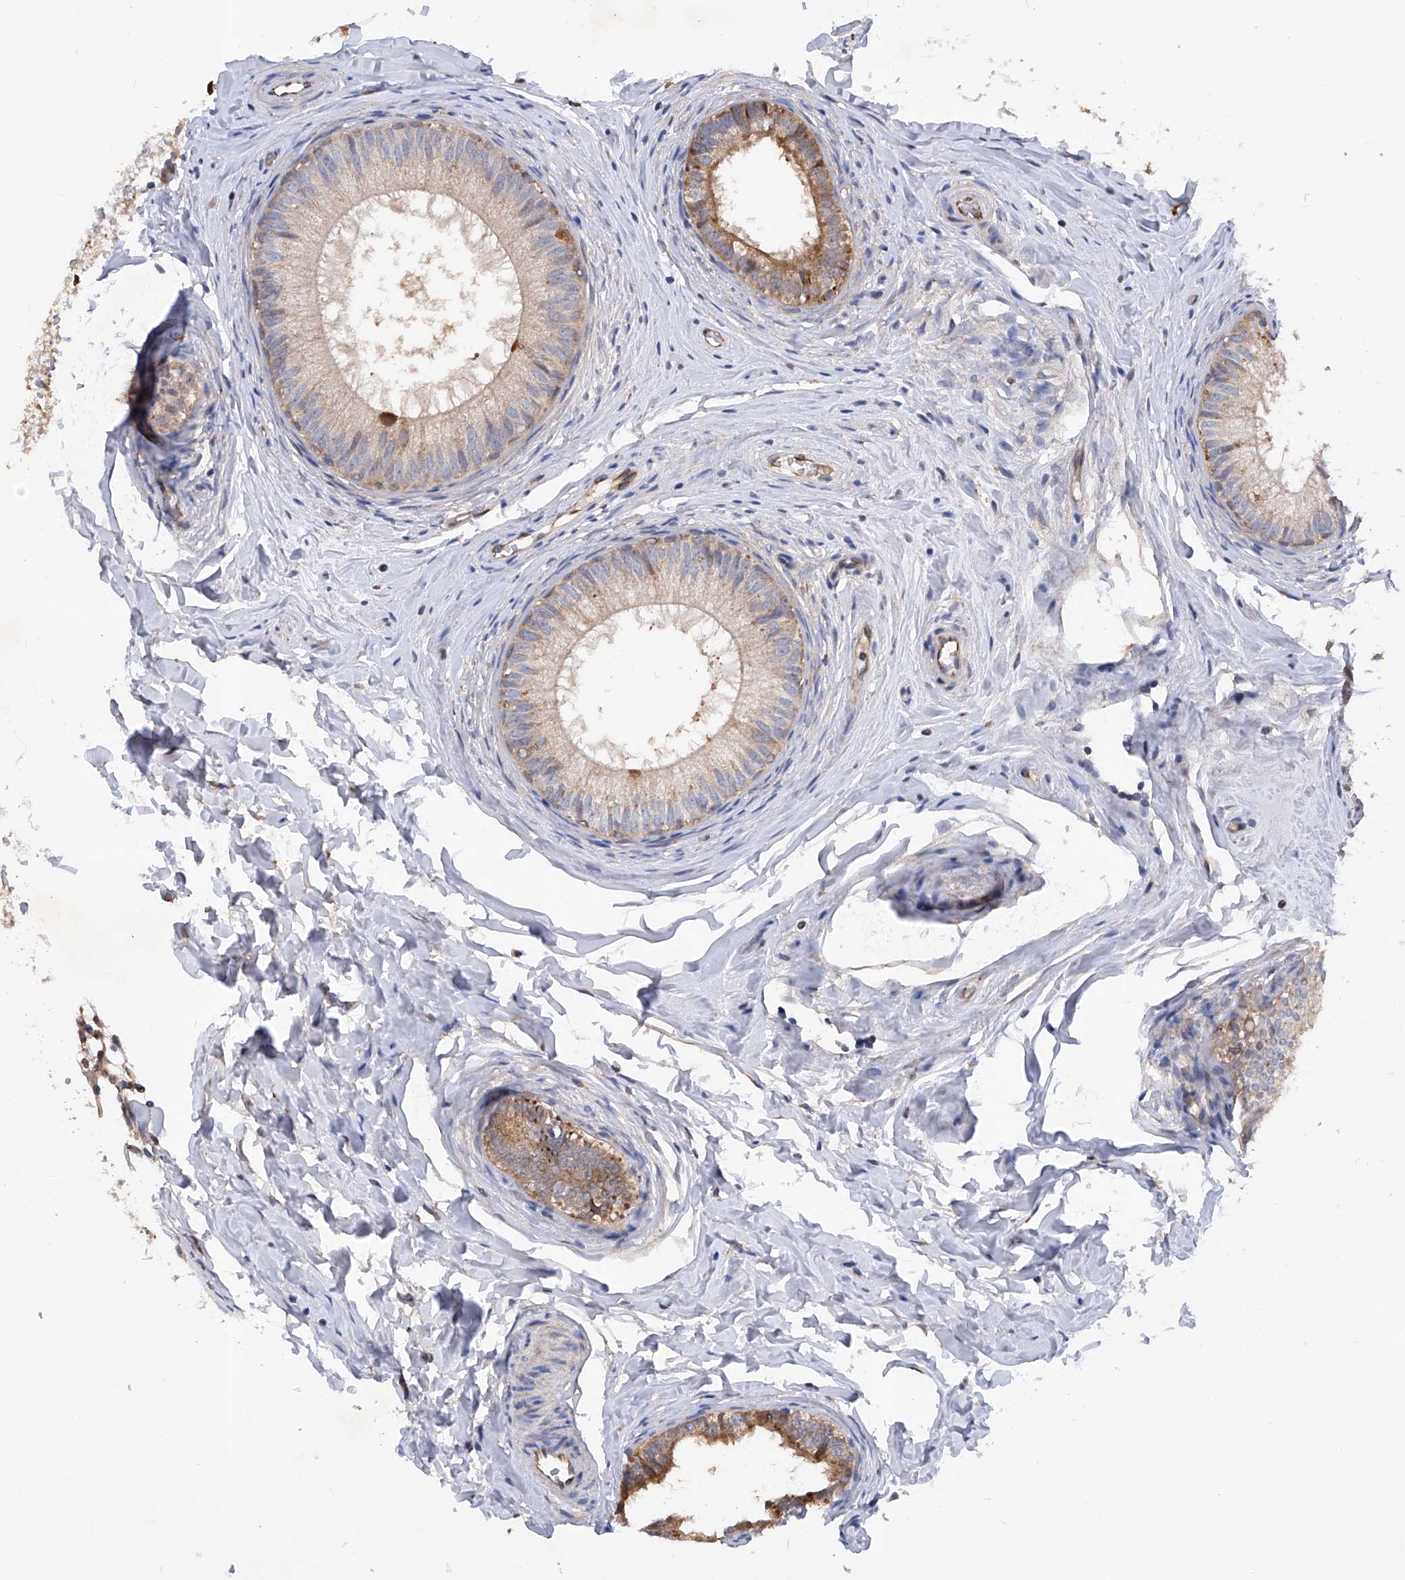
{"staining": {"intensity": "moderate", "quantity": "25%-75%", "location": "cytoplasmic/membranous"}, "tissue": "epididymis", "cell_type": "Glandular cells", "image_type": "normal", "snomed": [{"axis": "morphology", "description": "Normal tissue, NOS"}, {"axis": "topography", "description": "Epididymis"}], "caption": "This micrograph exhibits immunohistochemistry (IHC) staining of unremarkable epididymis, with medium moderate cytoplasmic/membranous staining in about 25%-75% of glandular cells.", "gene": "SPATA20", "patient": {"sex": "male", "age": 34}}